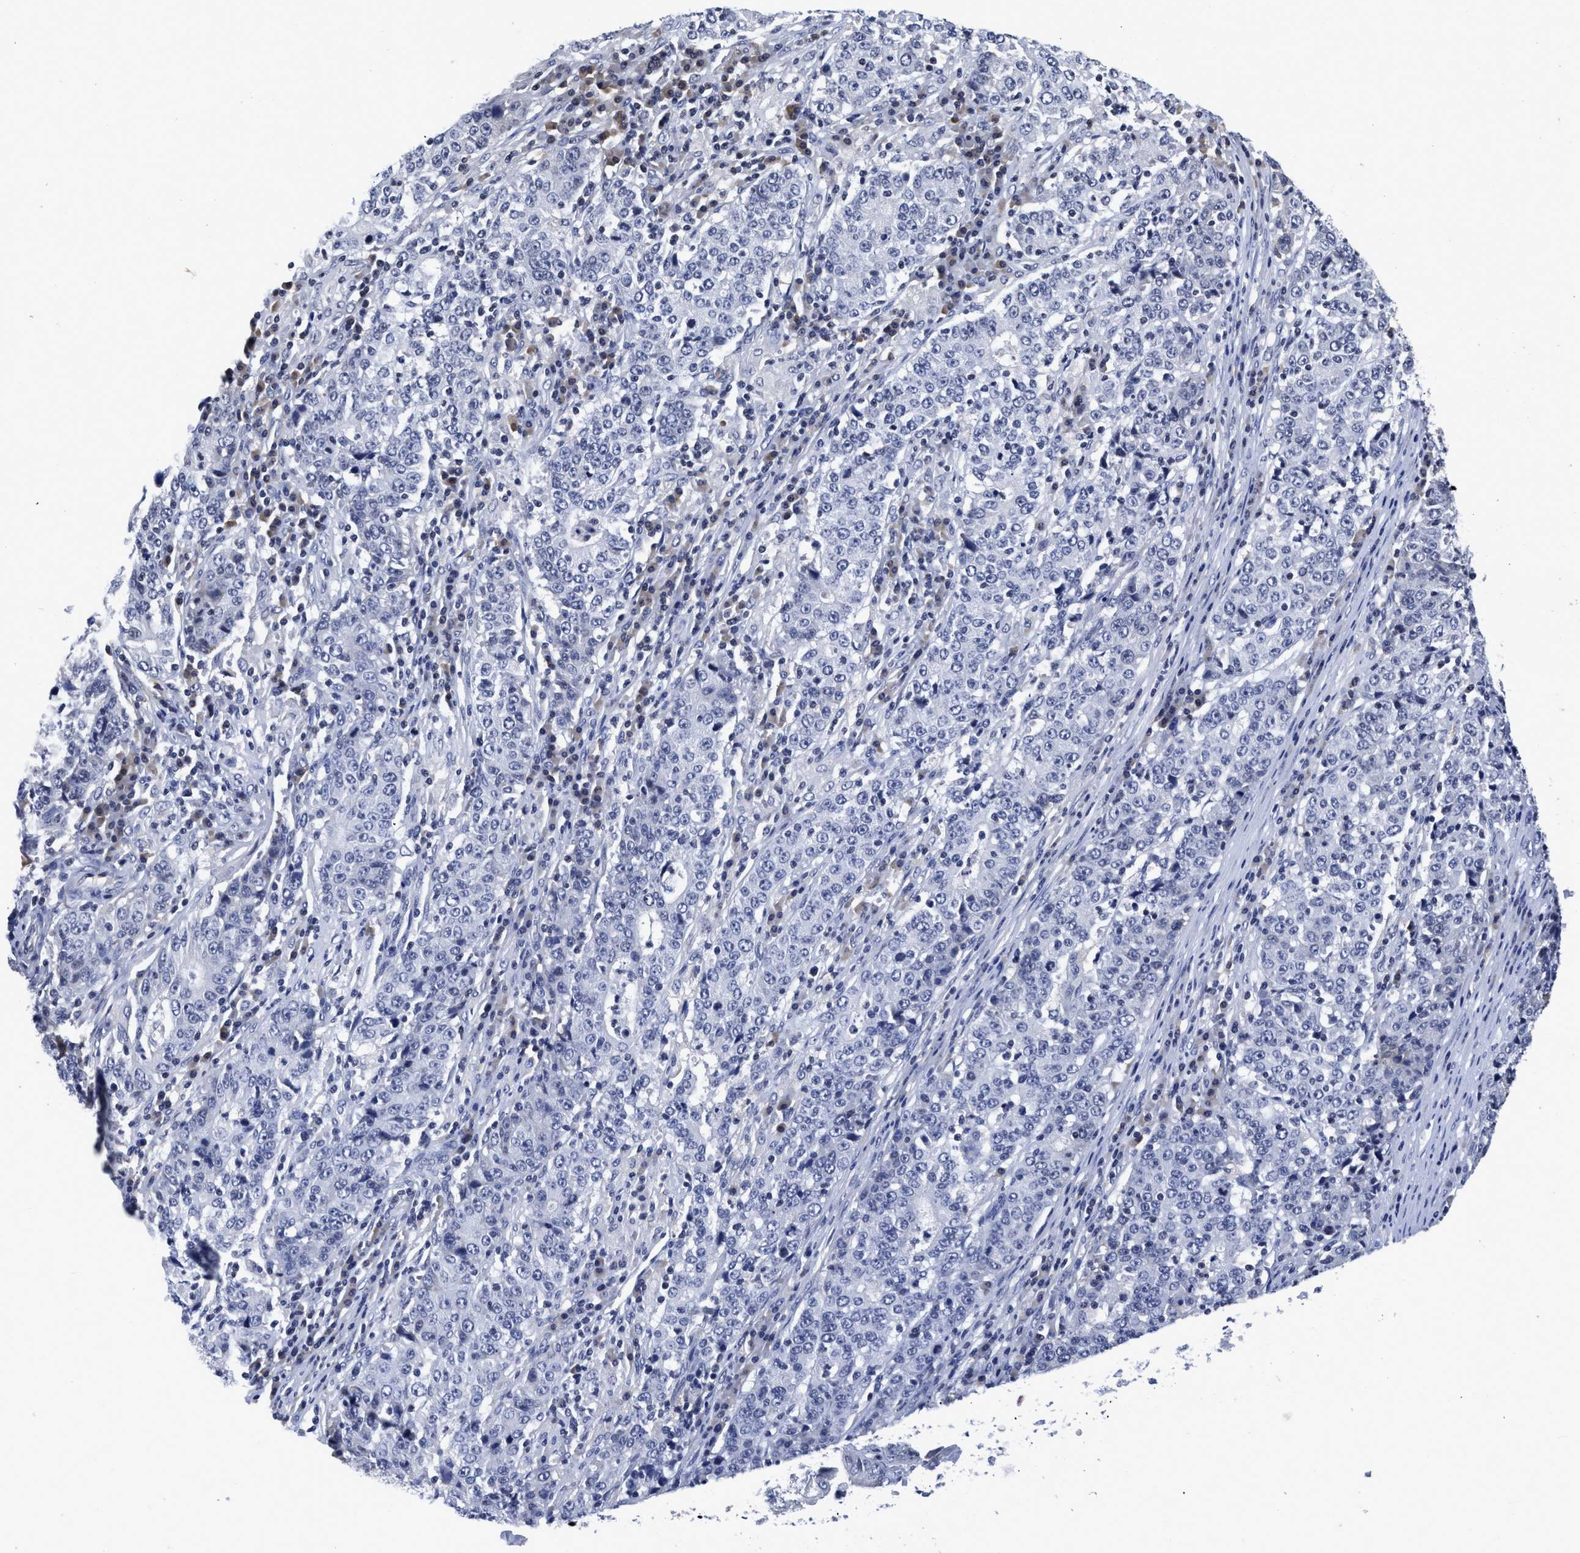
{"staining": {"intensity": "negative", "quantity": "none", "location": "none"}, "tissue": "stomach cancer", "cell_type": "Tumor cells", "image_type": "cancer", "snomed": [{"axis": "morphology", "description": "Adenocarcinoma, NOS"}, {"axis": "topography", "description": "Stomach"}], "caption": "This image is of stomach cancer stained with IHC to label a protein in brown with the nuclei are counter-stained blue. There is no staining in tumor cells. Nuclei are stained in blue.", "gene": "FBLN2", "patient": {"sex": "female", "age": 65}}